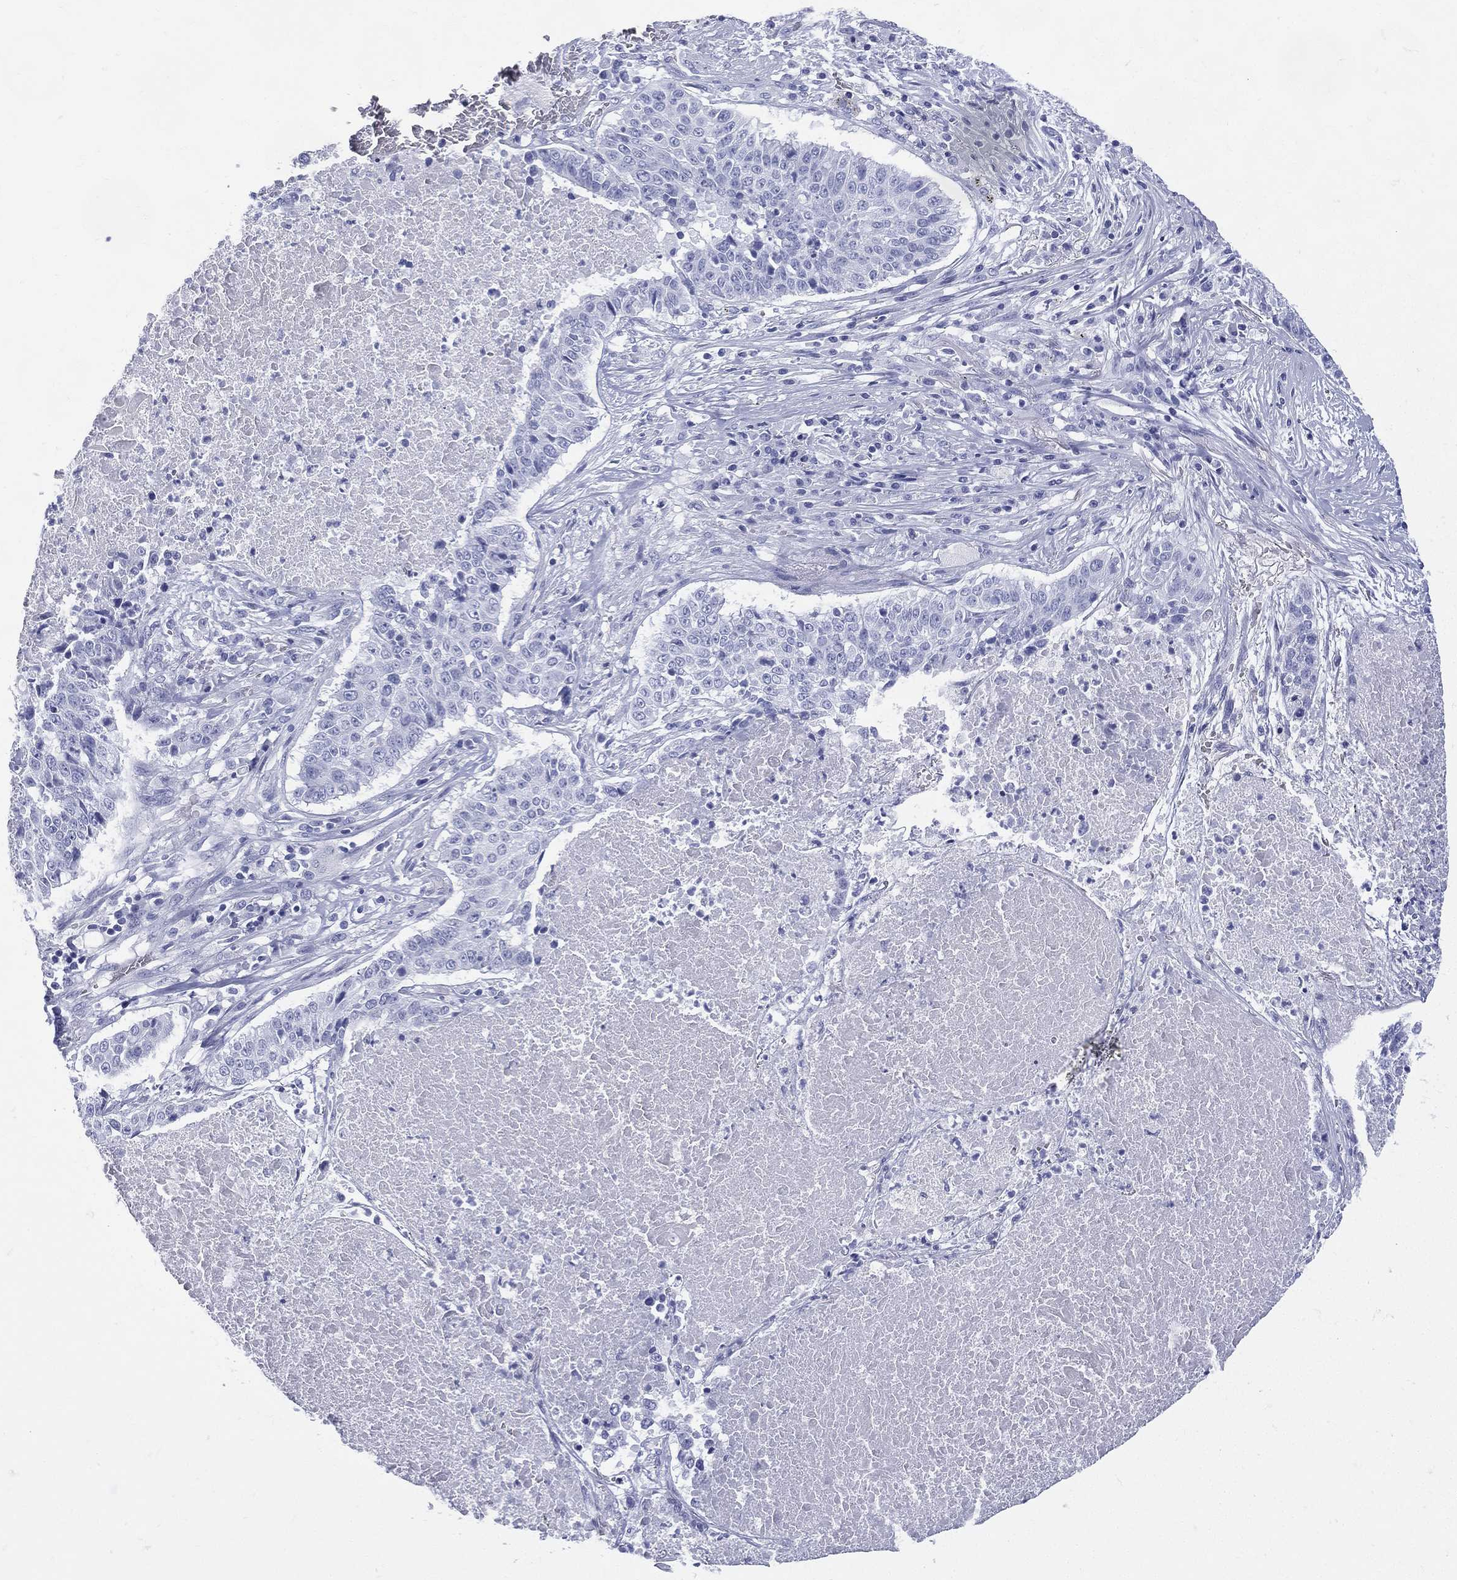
{"staining": {"intensity": "negative", "quantity": "none", "location": "none"}, "tissue": "lung cancer", "cell_type": "Tumor cells", "image_type": "cancer", "snomed": [{"axis": "morphology", "description": "Squamous cell carcinoma, NOS"}, {"axis": "topography", "description": "Lung"}], "caption": "IHC micrograph of lung cancer stained for a protein (brown), which exhibits no expression in tumor cells.", "gene": "ETNPPL", "patient": {"sex": "male", "age": 64}}